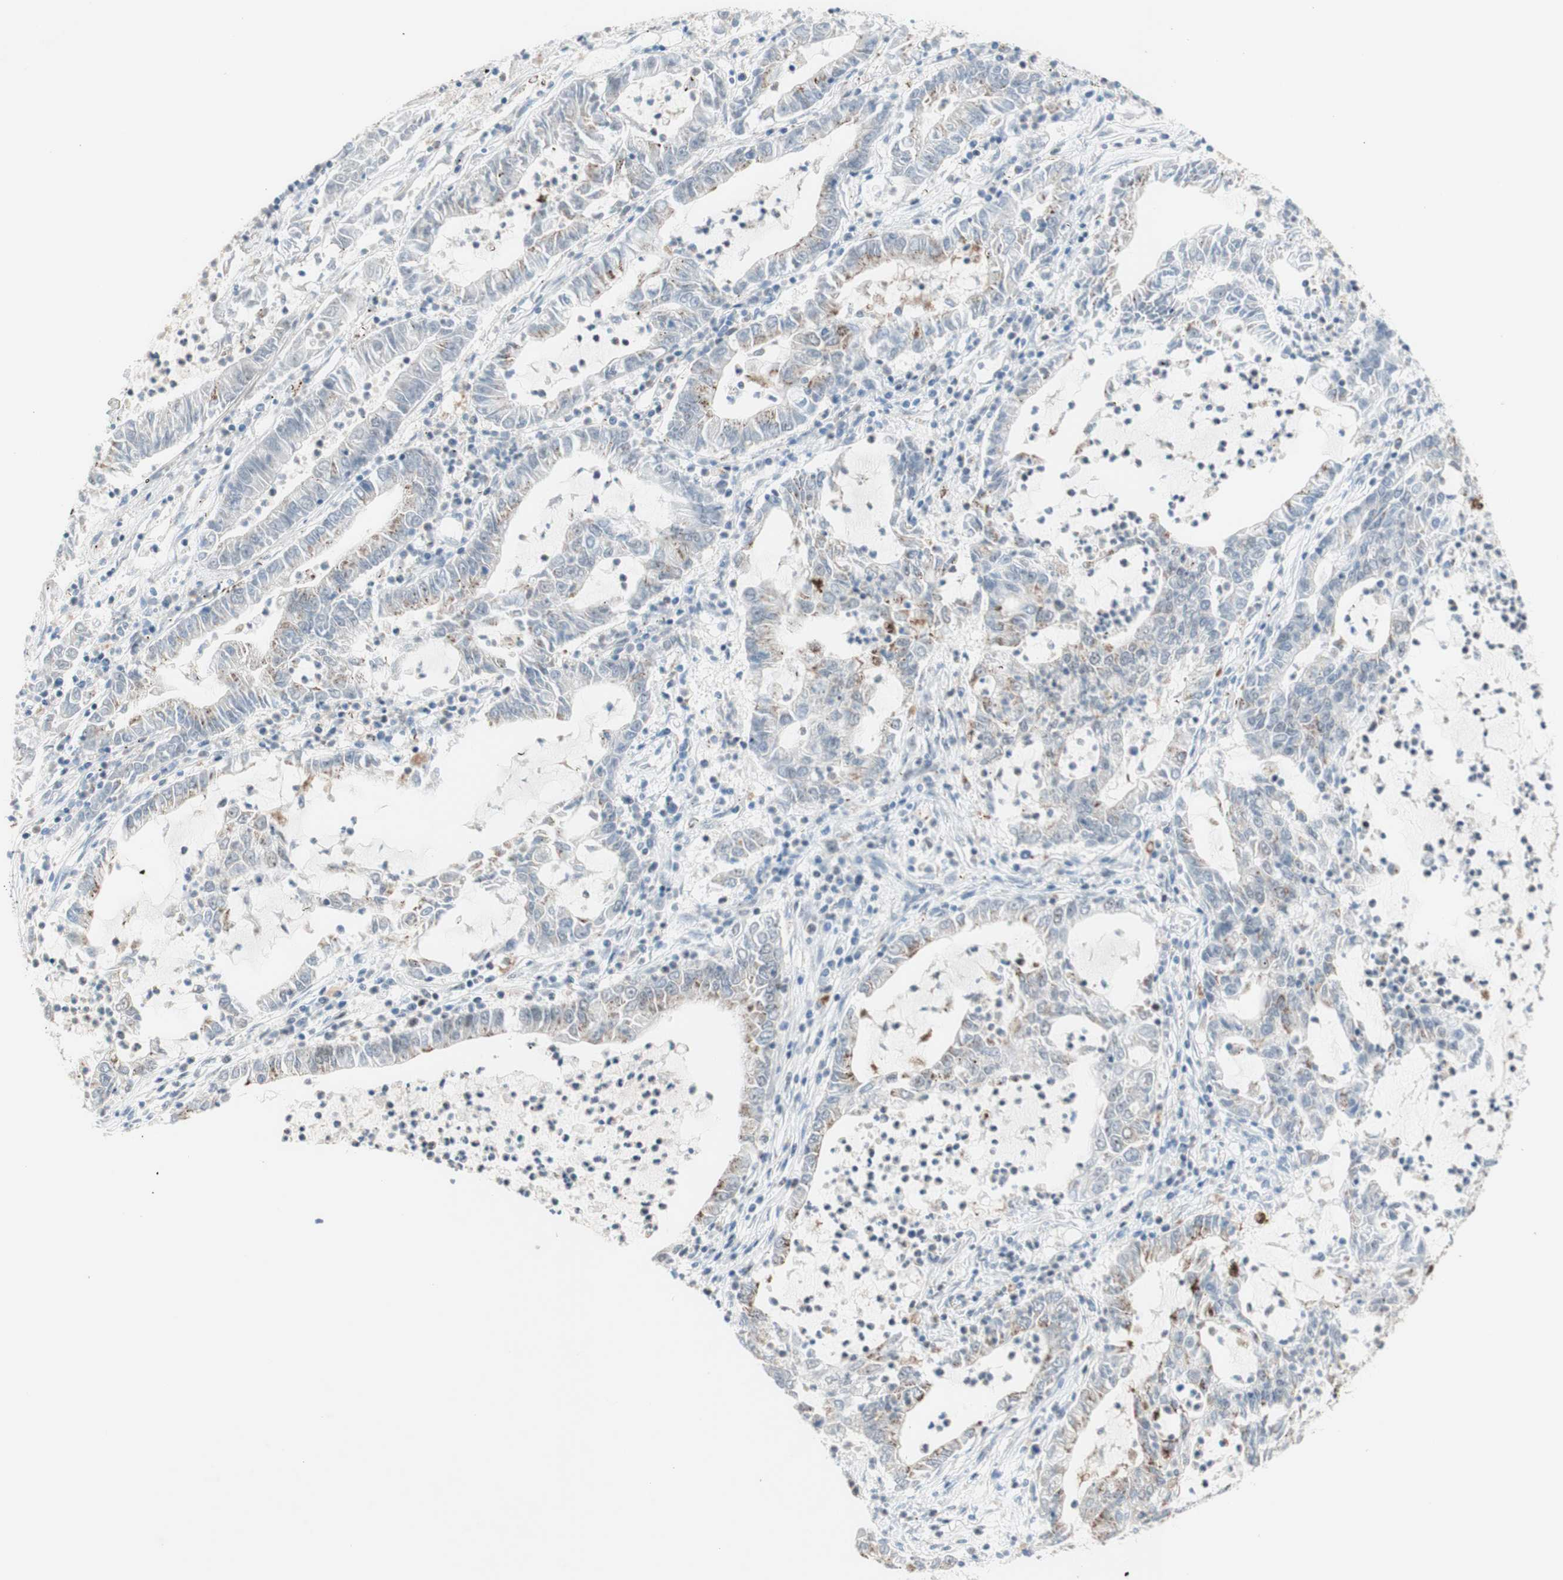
{"staining": {"intensity": "negative", "quantity": "none", "location": "none"}, "tissue": "lung cancer", "cell_type": "Tumor cells", "image_type": "cancer", "snomed": [{"axis": "morphology", "description": "Adenocarcinoma, NOS"}, {"axis": "topography", "description": "Lung"}], "caption": "Histopathology image shows no significant protein positivity in tumor cells of adenocarcinoma (lung).", "gene": "PRPF19", "patient": {"sex": "female", "age": 51}}